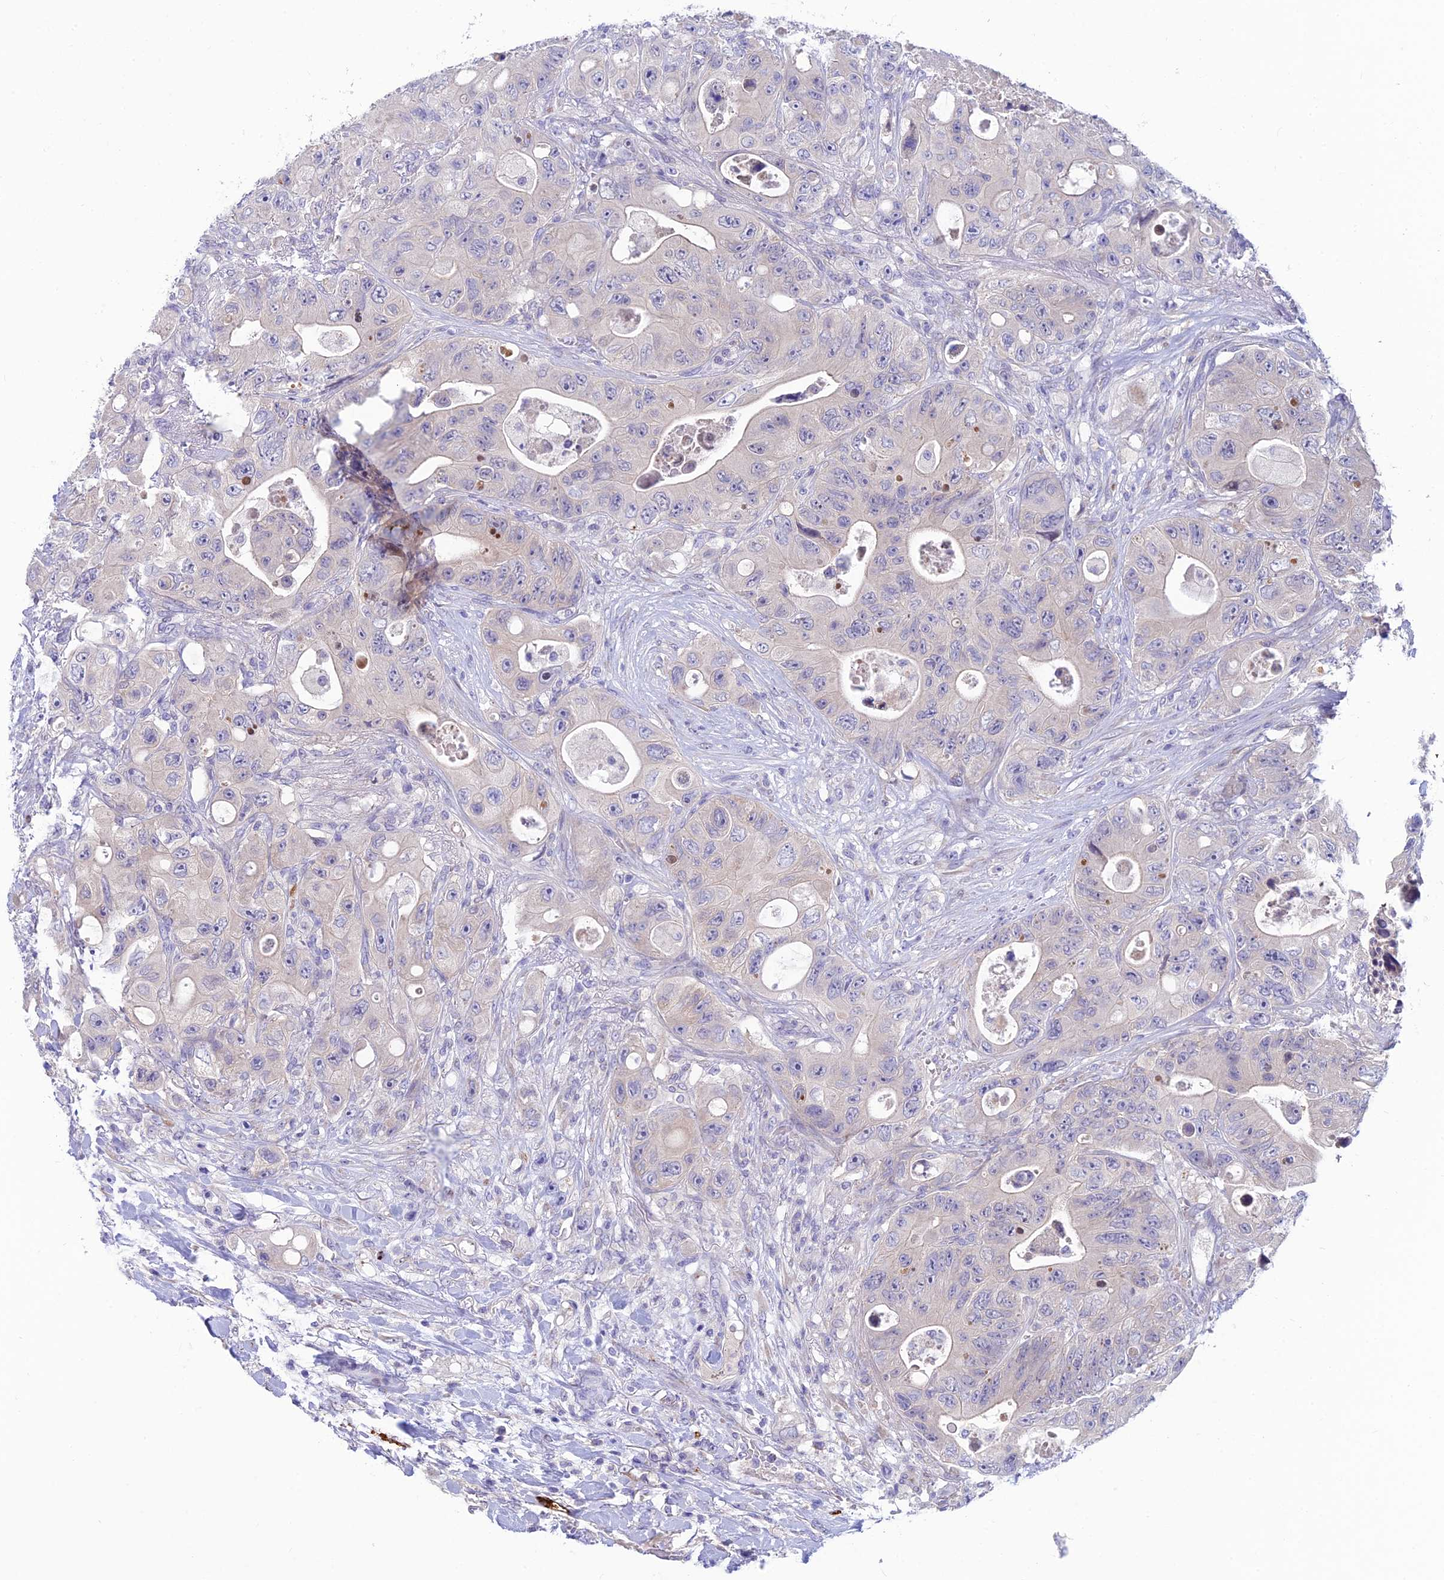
{"staining": {"intensity": "negative", "quantity": "none", "location": "none"}, "tissue": "colorectal cancer", "cell_type": "Tumor cells", "image_type": "cancer", "snomed": [{"axis": "morphology", "description": "Adenocarcinoma, NOS"}, {"axis": "topography", "description": "Colon"}], "caption": "This is an immunohistochemistry (IHC) image of adenocarcinoma (colorectal). There is no staining in tumor cells.", "gene": "XPO7", "patient": {"sex": "female", "age": 46}}